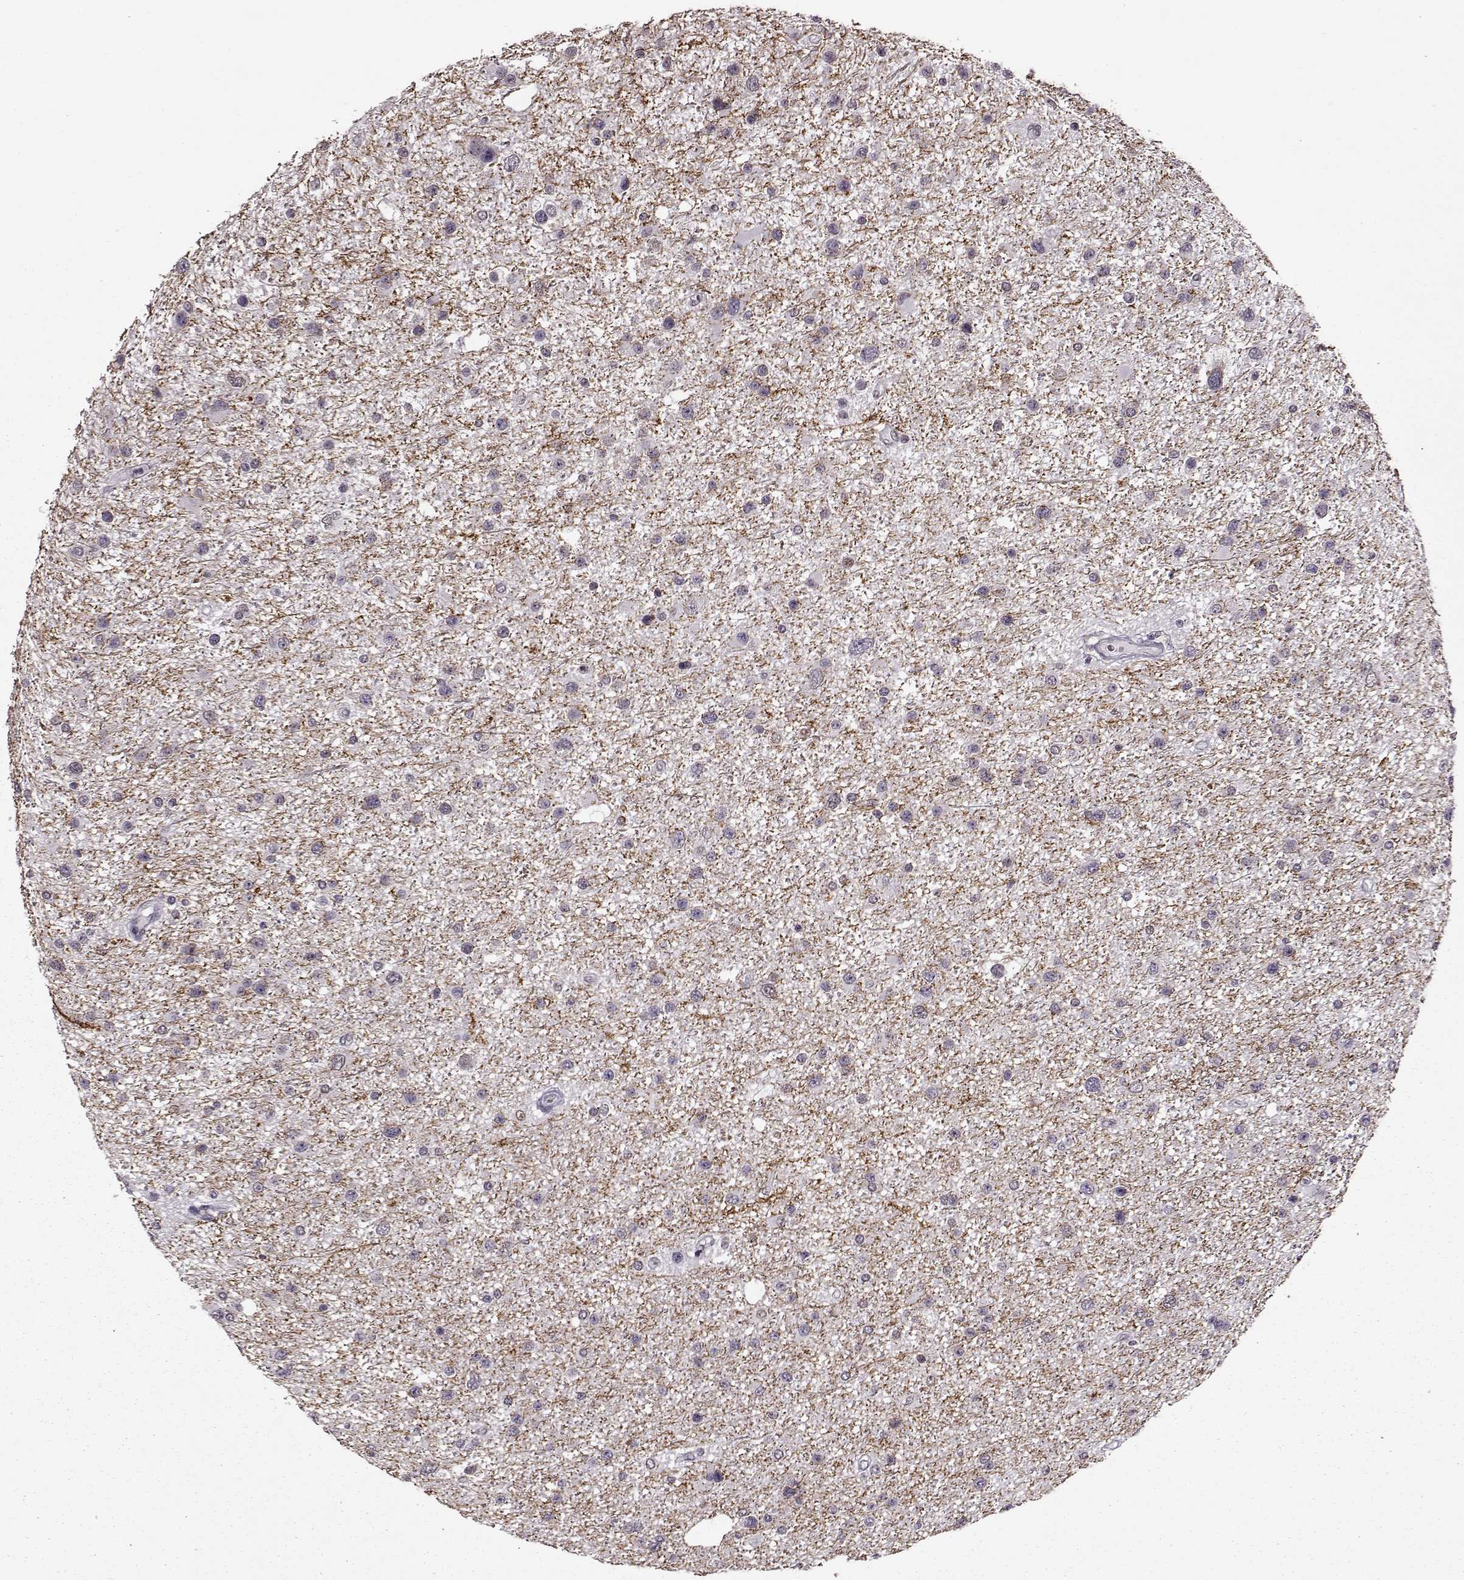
{"staining": {"intensity": "negative", "quantity": "none", "location": "none"}, "tissue": "glioma", "cell_type": "Tumor cells", "image_type": "cancer", "snomed": [{"axis": "morphology", "description": "Glioma, malignant, Low grade"}, {"axis": "topography", "description": "Brain"}], "caption": "An immunohistochemistry micrograph of glioma is shown. There is no staining in tumor cells of glioma. (DAB (3,3'-diaminobenzidine) IHC, high magnification).", "gene": "STX1B", "patient": {"sex": "female", "age": 32}}